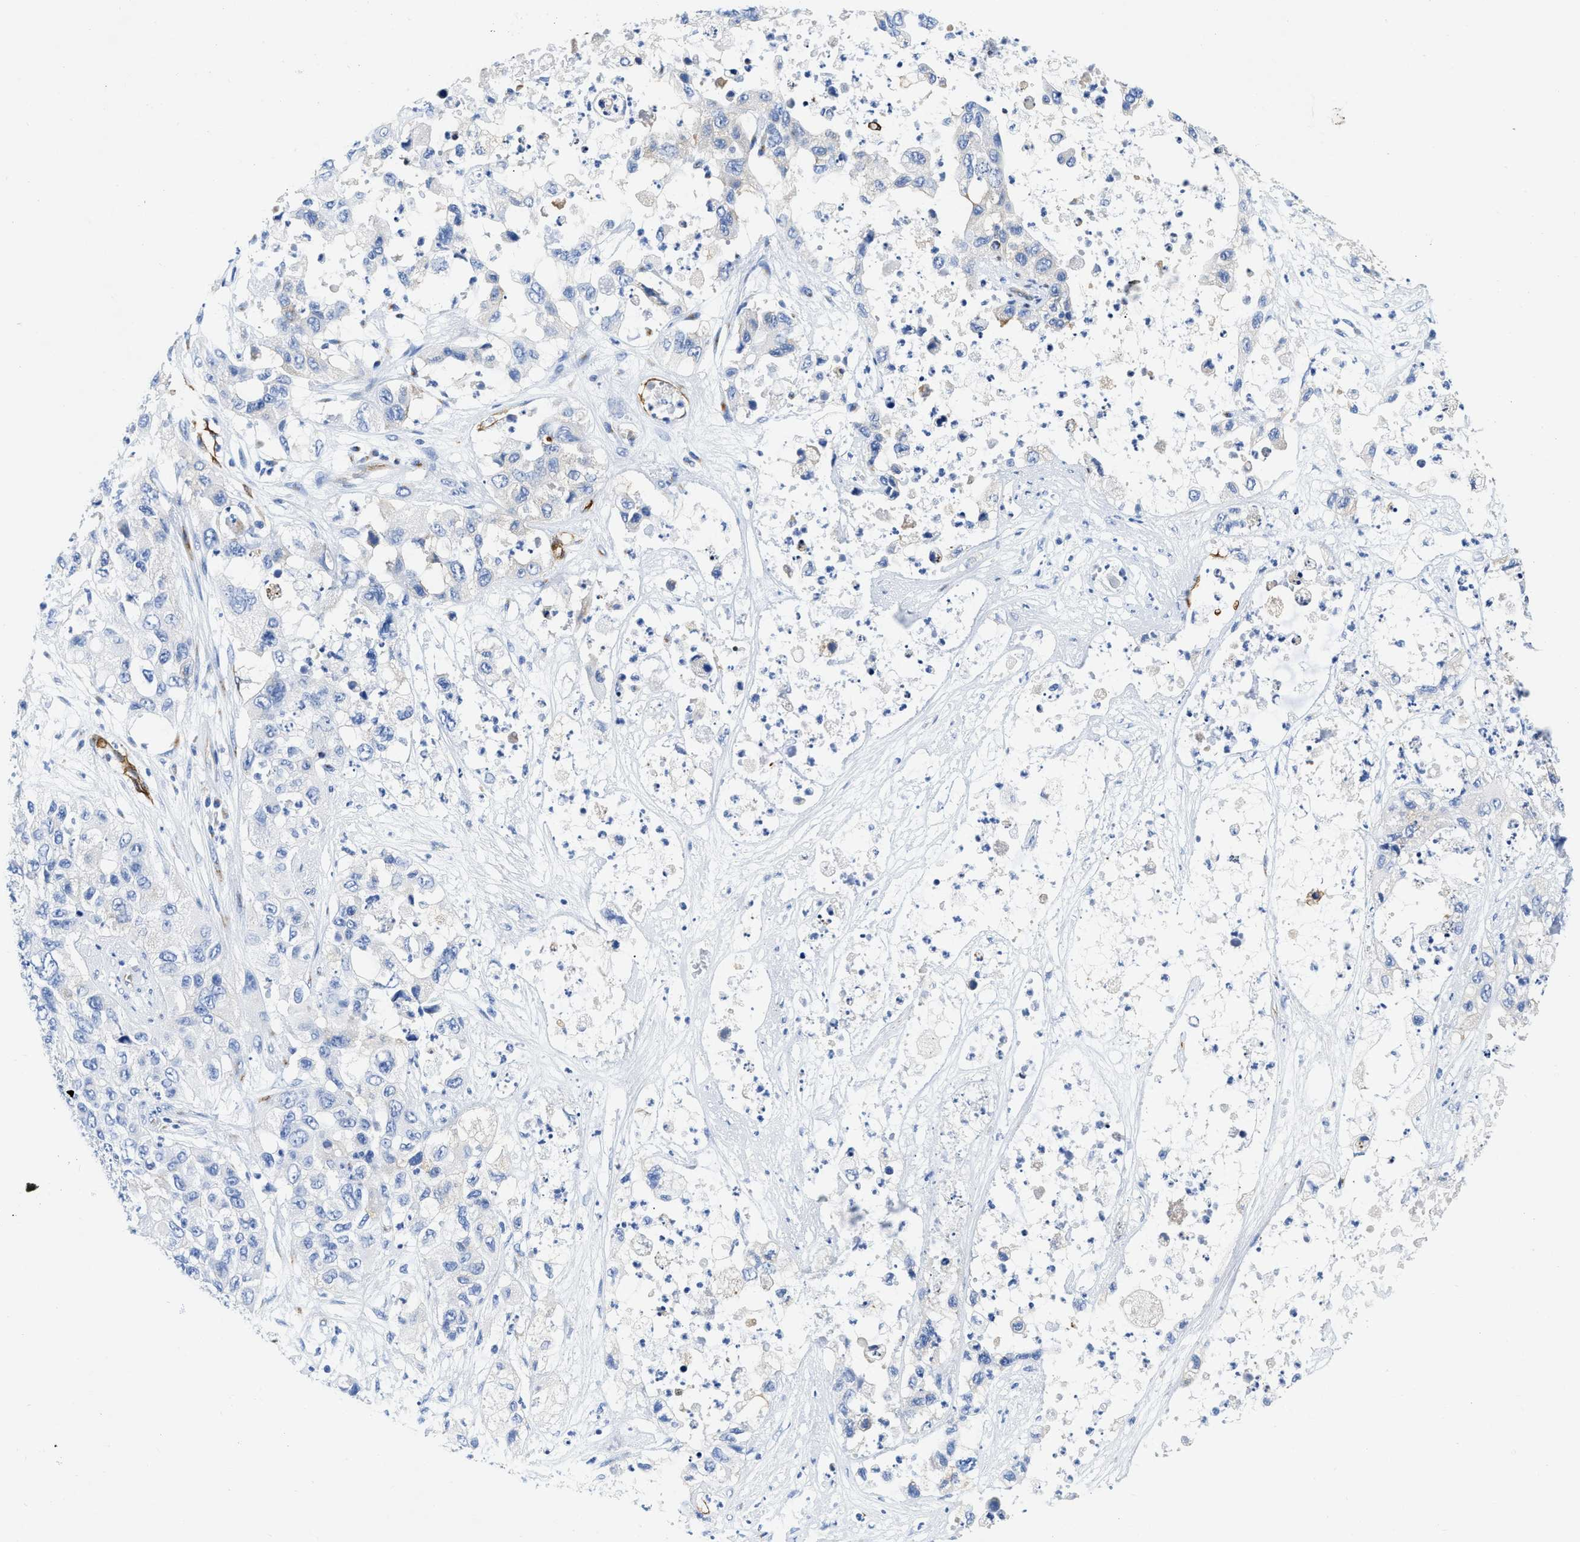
{"staining": {"intensity": "negative", "quantity": "none", "location": "none"}, "tissue": "pancreatic cancer", "cell_type": "Tumor cells", "image_type": "cancer", "snomed": [{"axis": "morphology", "description": "Adenocarcinoma, NOS"}, {"axis": "topography", "description": "Pancreas"}], "caption": "Tumor cells are negative for protein expression in human adenocarcinoma (pancreatic).", "gene": "TVP23B", "patient": {"sex": "female", "age": 78}}